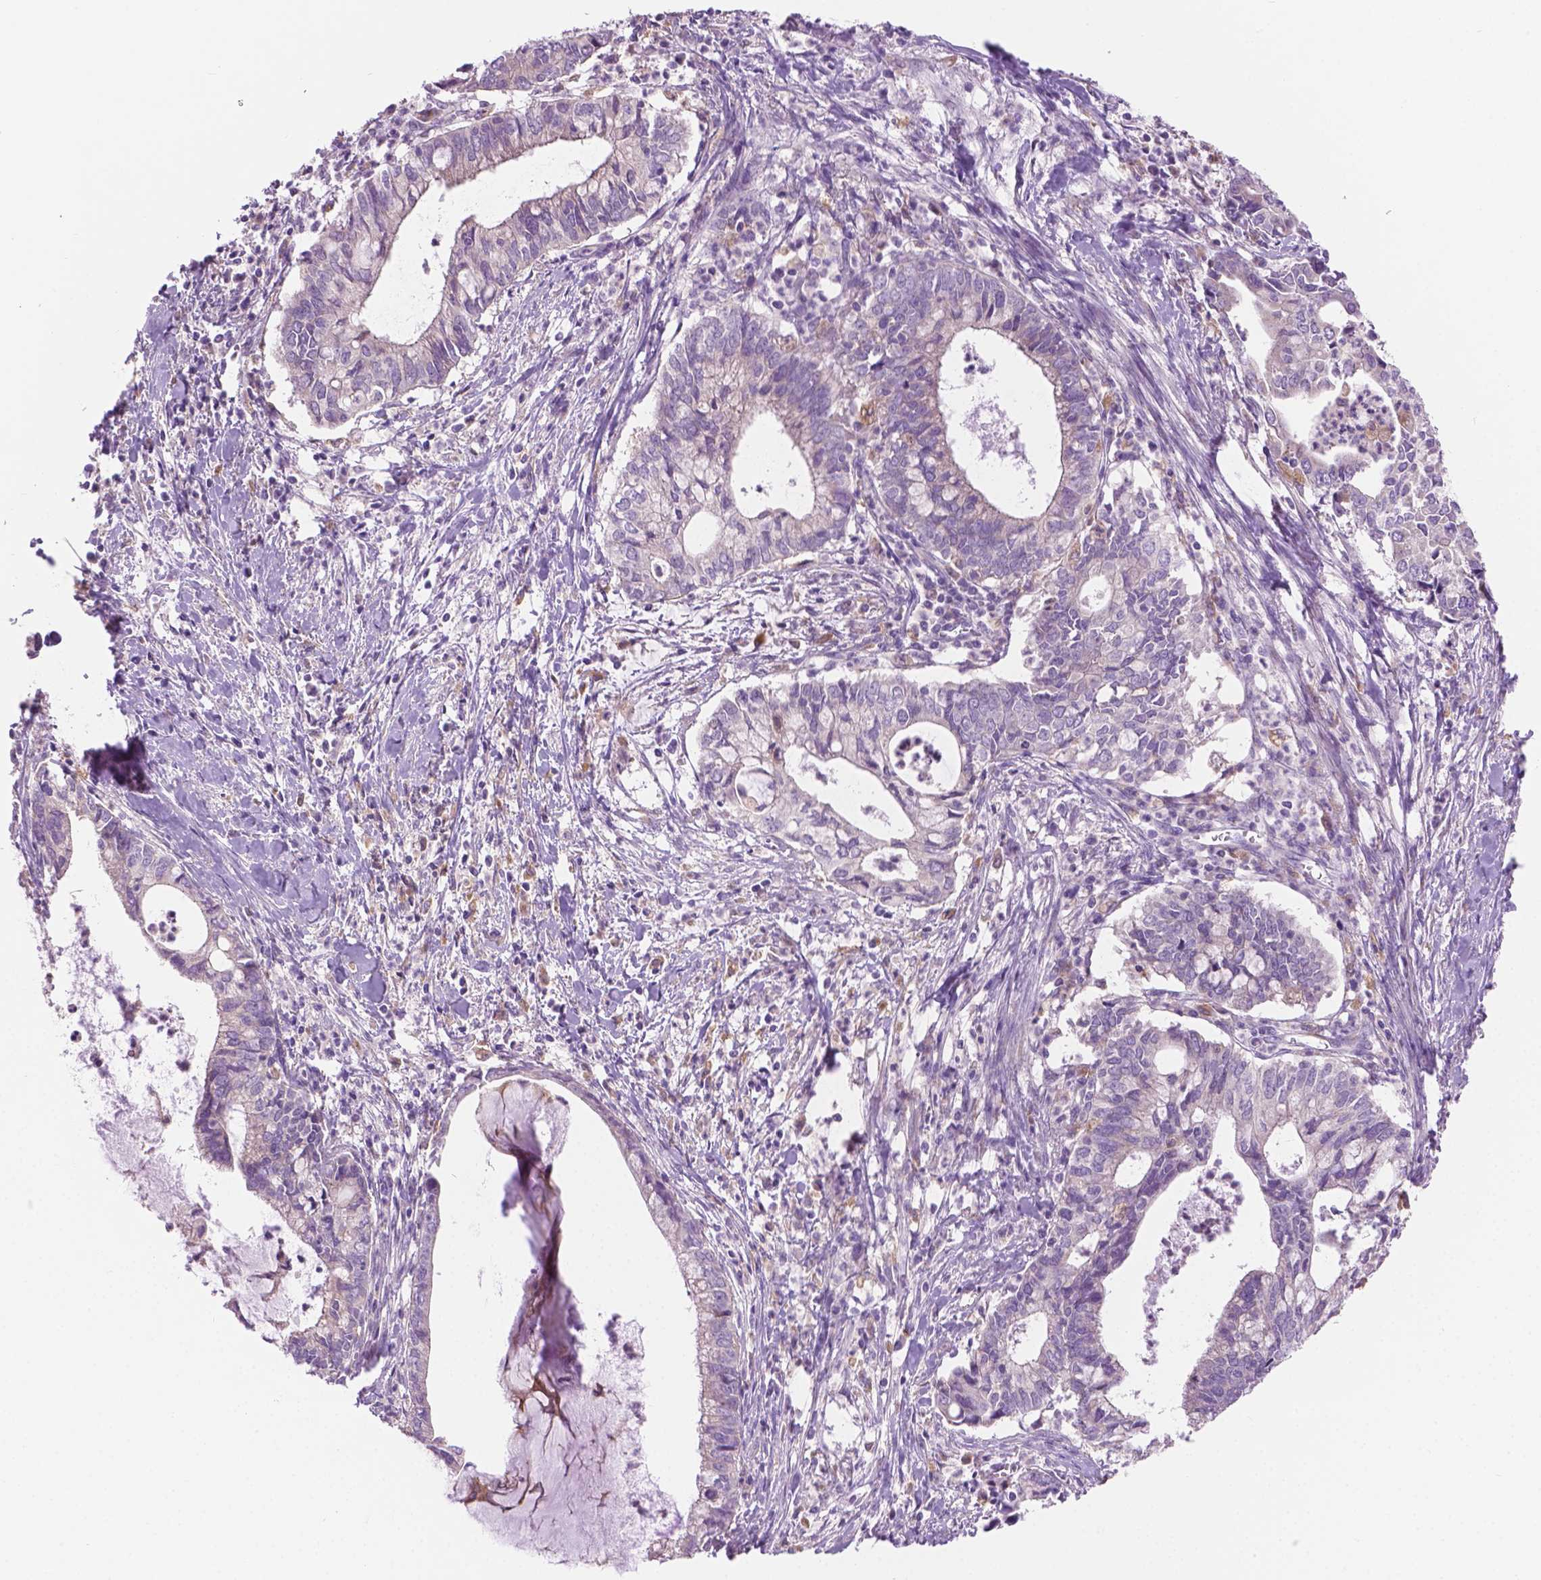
{"staining": {"intensity": "negative", "quantity": "none", "location": "none"}, "tissue": "cervical cancer", "cell_type": "Tumor cells", "image_type": "cancer", "snomed": [{"axis": "morphology", "description": "Adenocarcinoma, NOS"}, {"axis": "topography", "description": "Cervix"}], "caption": "High power microscopy photomicrograph of an IHC image of cervical cancer (adenocarcinoma), revealing no significant positivity in tumor cells.", "gene": "CDH7", "patient": {"sex": "female", "age": 42}}